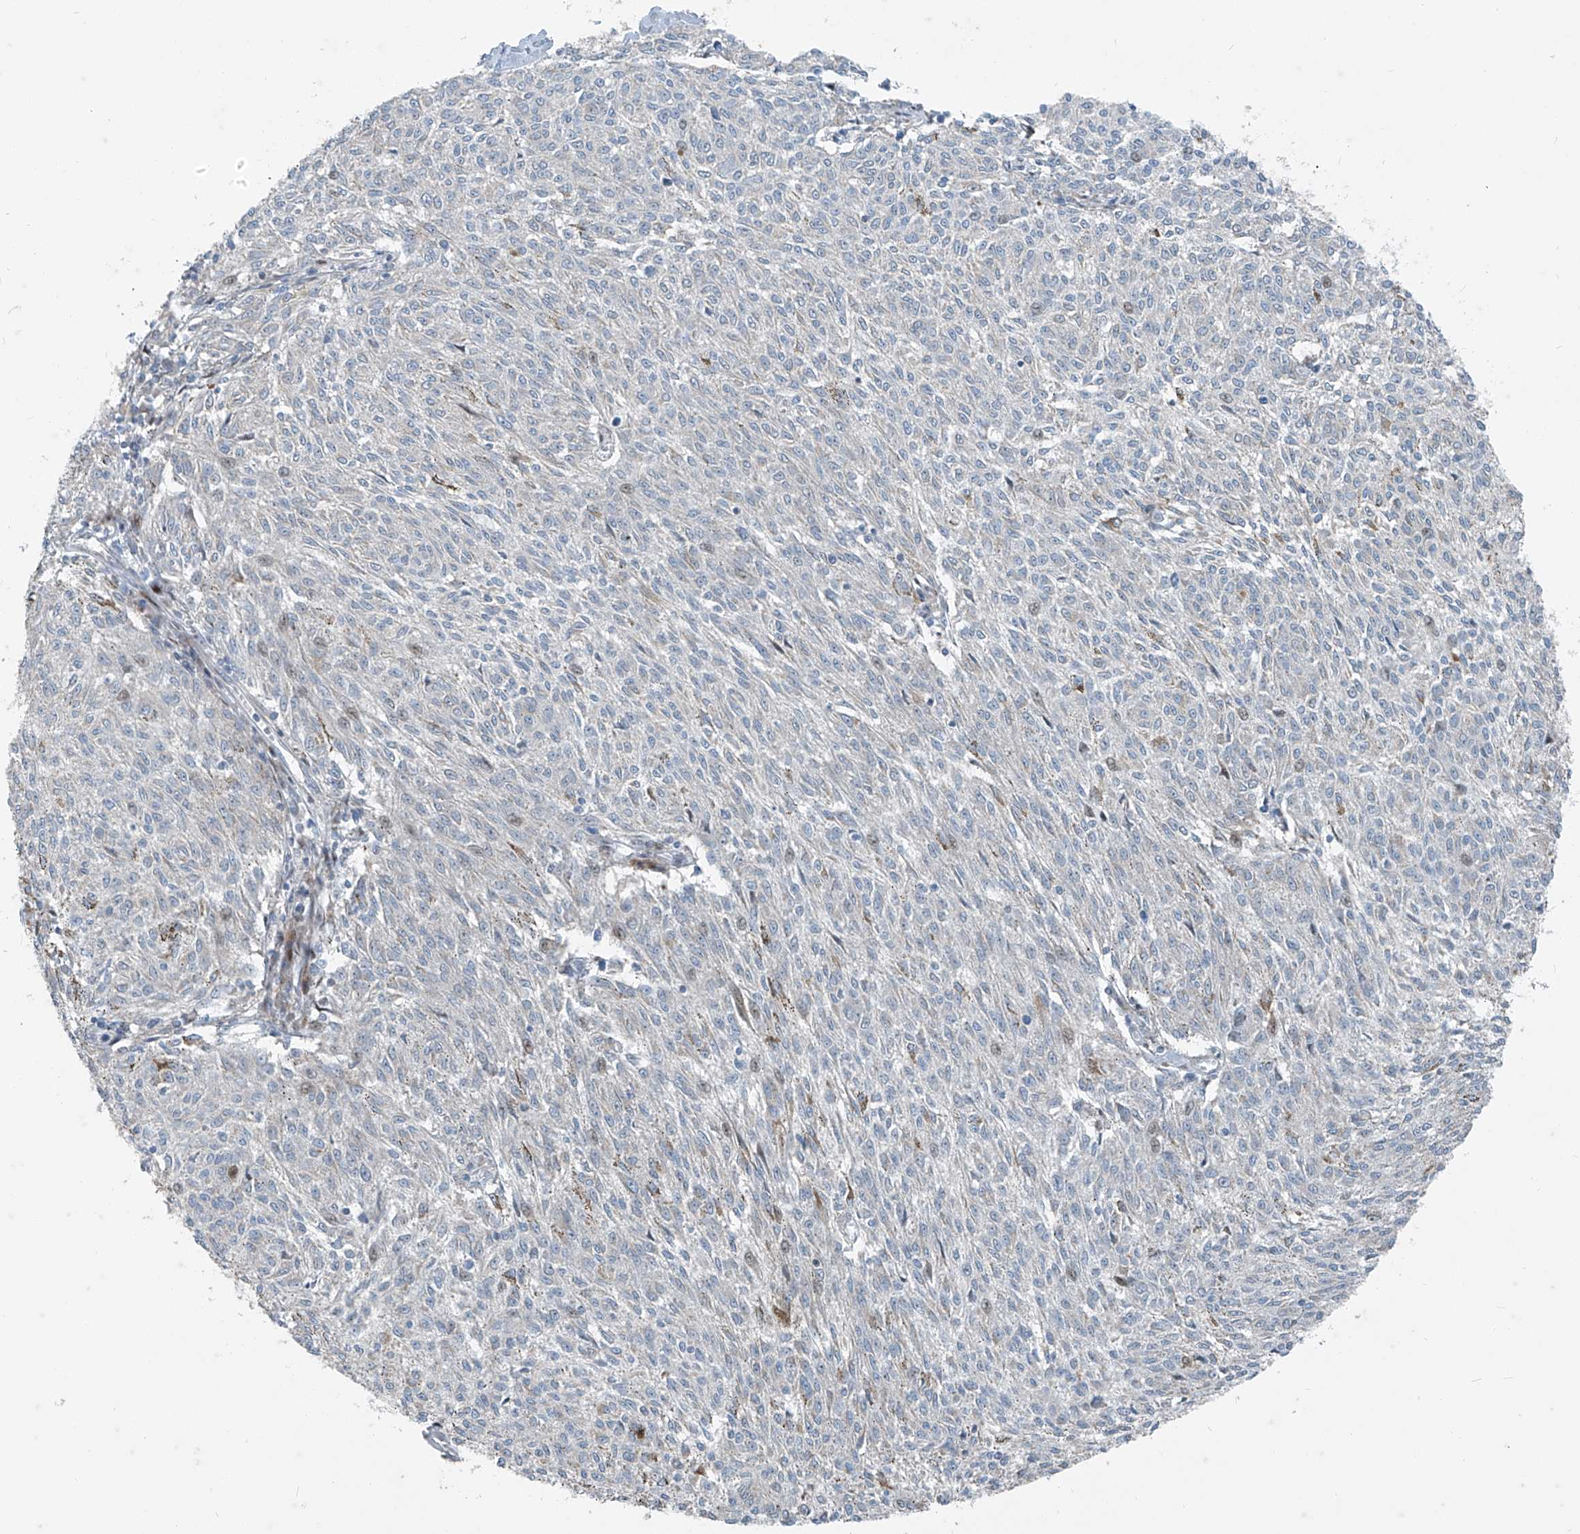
{"staining": {"intensity": "negative", "quantity": "none", "location": "none"}, "tissue": "melanoma", "cell_type": "Tumor cells", "image_type": "cancer", "snomed": [{"axis": "morphology", "description": "Malignant melanoma, NOS"}, {"axis": "topography", "description": "Skin"}], "caption": "Malignant melanoma stained for a protein using immunohistochemistry (IHC) shows no positivity tumor cells.", "gene": "PPCS", "patient": {"sex": "female", "age": 72}}